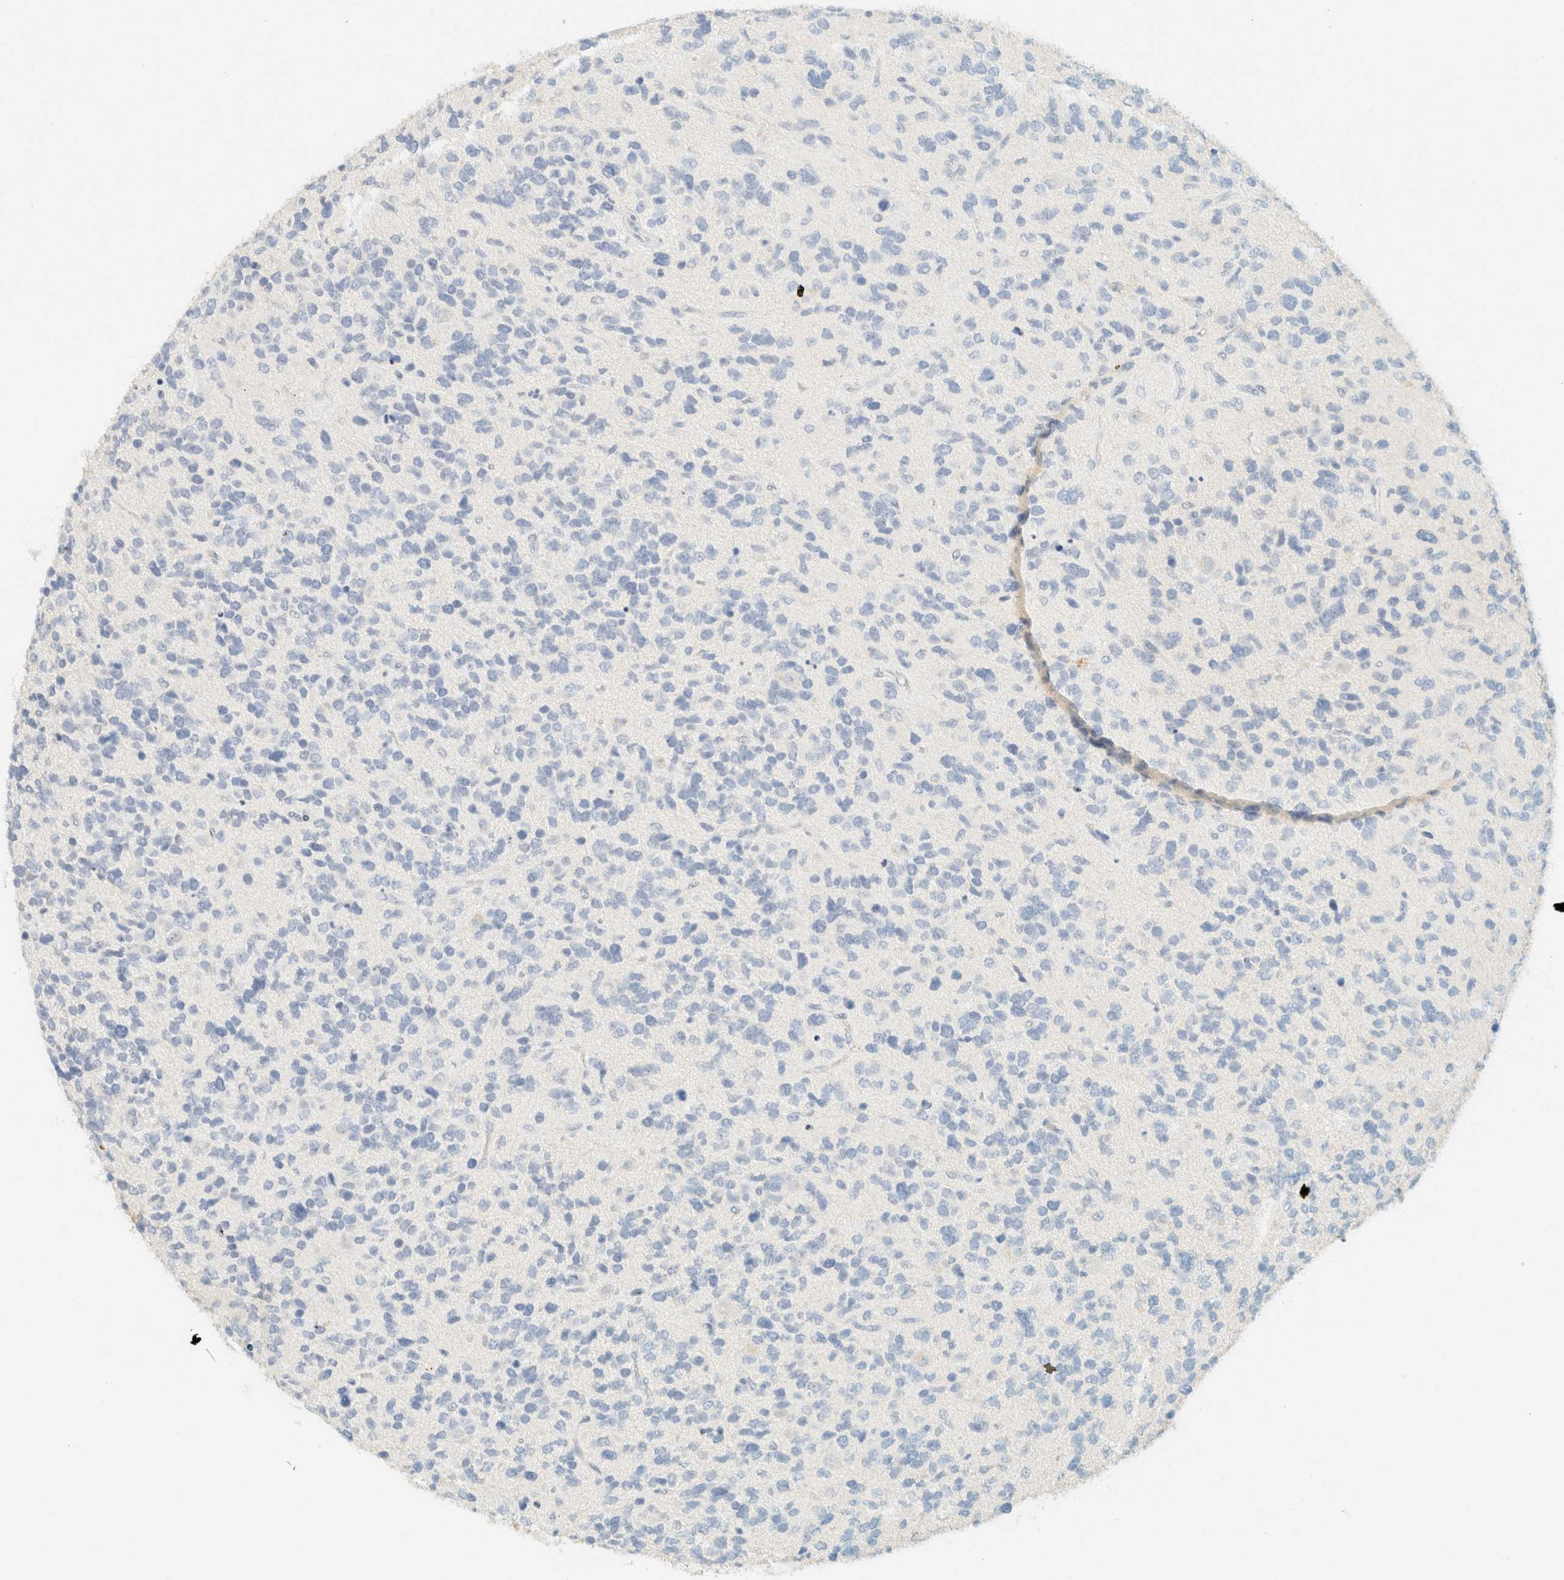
{"staining": {"intensity": "negative", "quantity": "none", "location": "none"}, "tissue": "glioma", "cell_type": "Tumor cells", "image_type": "cancer", "snomed": [{"axis": "morphology", "description": "Glioma, malignant, High grade"}, {"axis": "topography", "description": "Brain"}], "caption": "Micrograph shows no protein positivity in tumor cells of malignant high-grade glioma tissue.", "gene": "GPA33", "patient": {"sex": "female", "age": 58}}